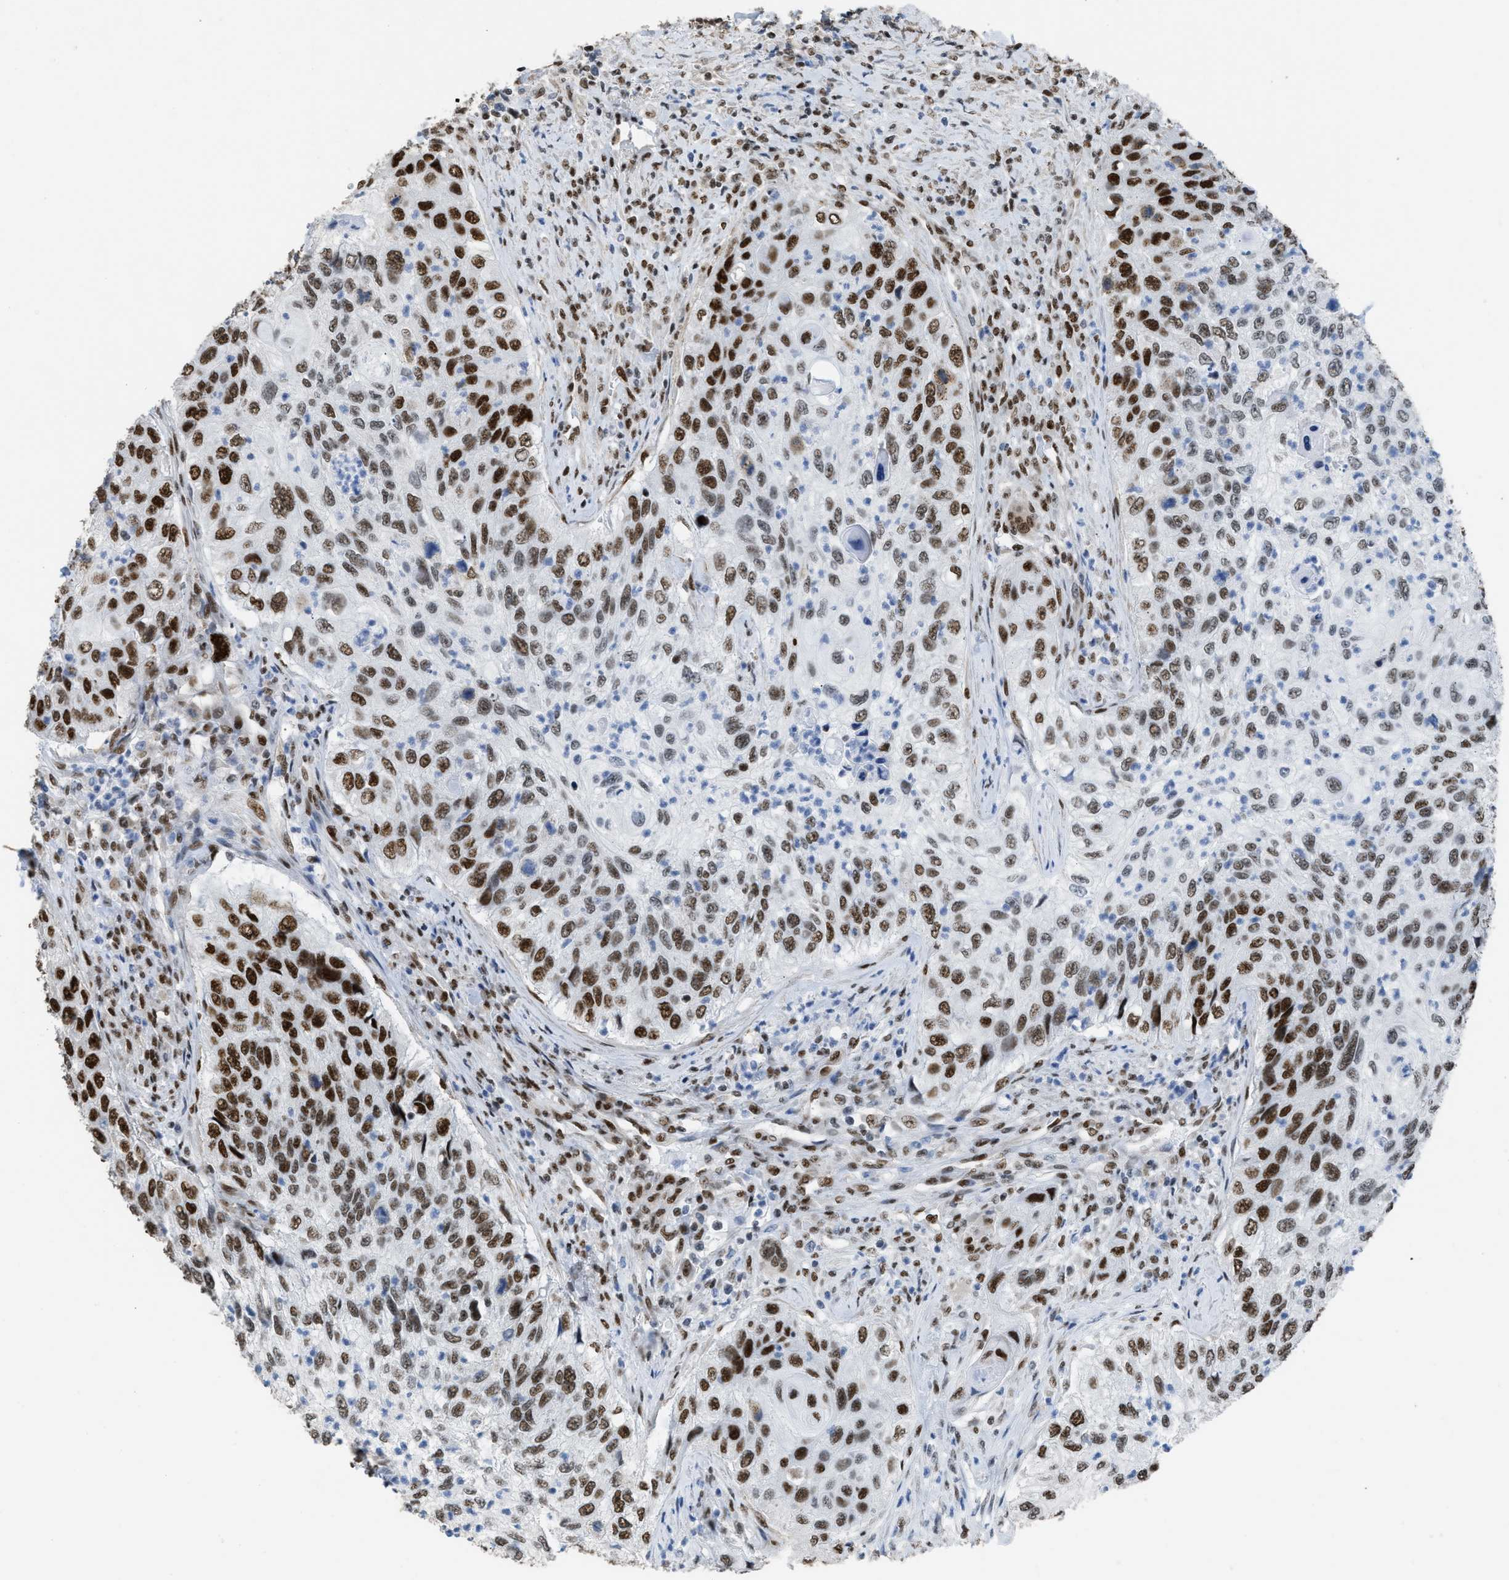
{"staining": {"intensity": "strong", "quantity": ">75%", "location": "nuclear"}, "tissue": "urothelial cancer", "cell_type": "Tumor cells", "image_type": "cancer", "snomed": [{"axis": "morphology", "description": "Urothelial carcinoma, High grade"}, {"axis": "topography", "description": "Urinary bladder"}], "caption": "Protein expression analysis of human urothelial cancer reveals strong nuclear staining in approximately >75% of tumor cells. The staining was performed using DAB (3,3'-diaminobenzidine), with brown indicating positive protein expression. Nuclei are stained blue with hematoxylin.", "gene": "SCAF4", "patient": {"sex": "female", "age": 60}}